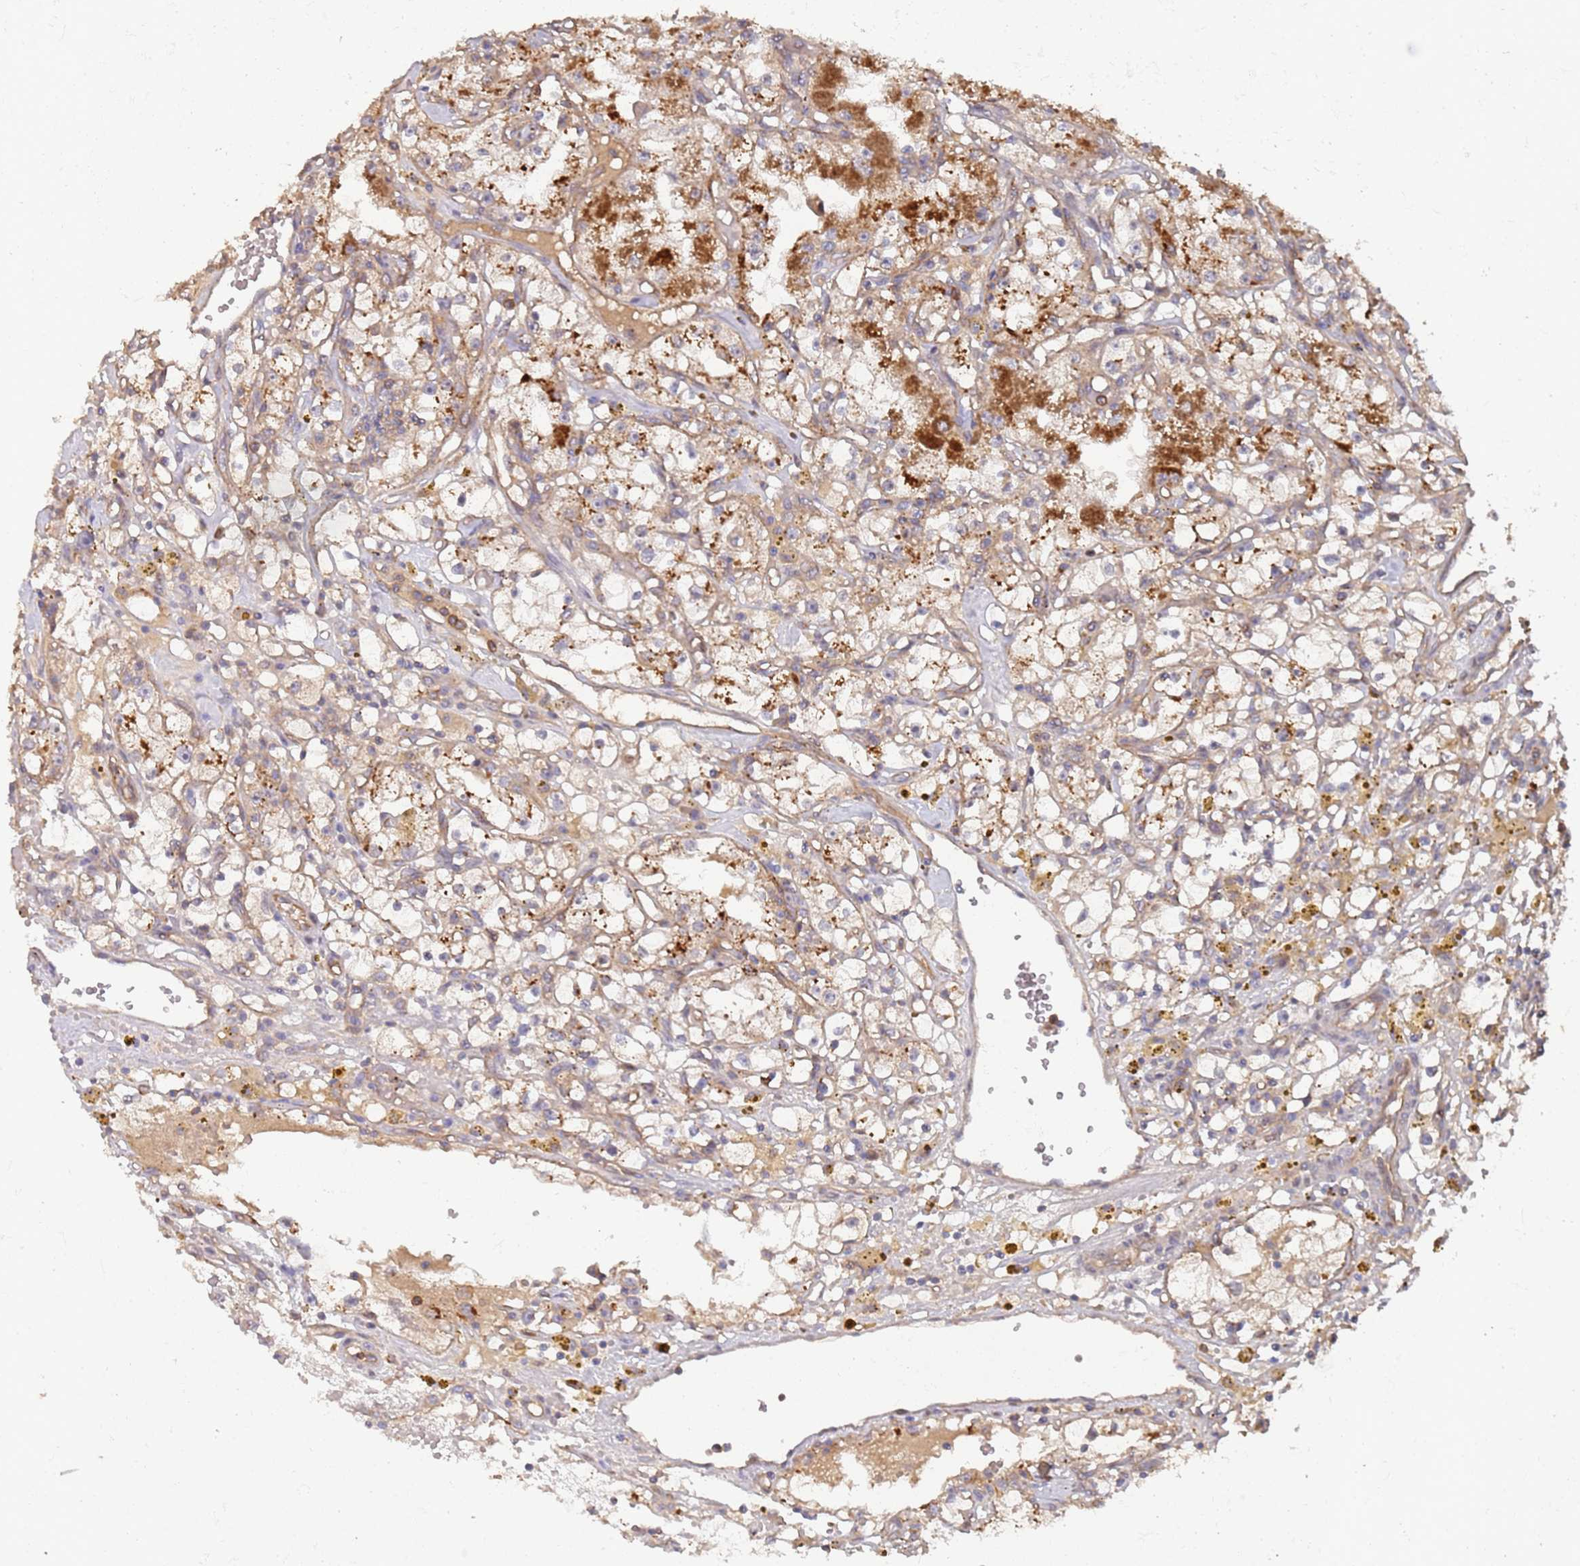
{"staining": {"intensity": "weak", "quantity": "25%-75%", "location": "cytoplasmic/membranous"}, "tissue": "renal cancer", "cell_type": "Tumor cells", "image_type": "cancer", "snomed": [{"axis": "morphology", "description": "Adenocarcinoma, NOS"}, {"axis": "topography", "description": "Kidney"}], "caption": "Adenocarcinoma (renal) tissue exhibits weak cytoplasmic/membranous positivity in about 25%-75% of tumor cells", "gene": "ABCB6", "patient": {"sex": "male", "age": 56}}